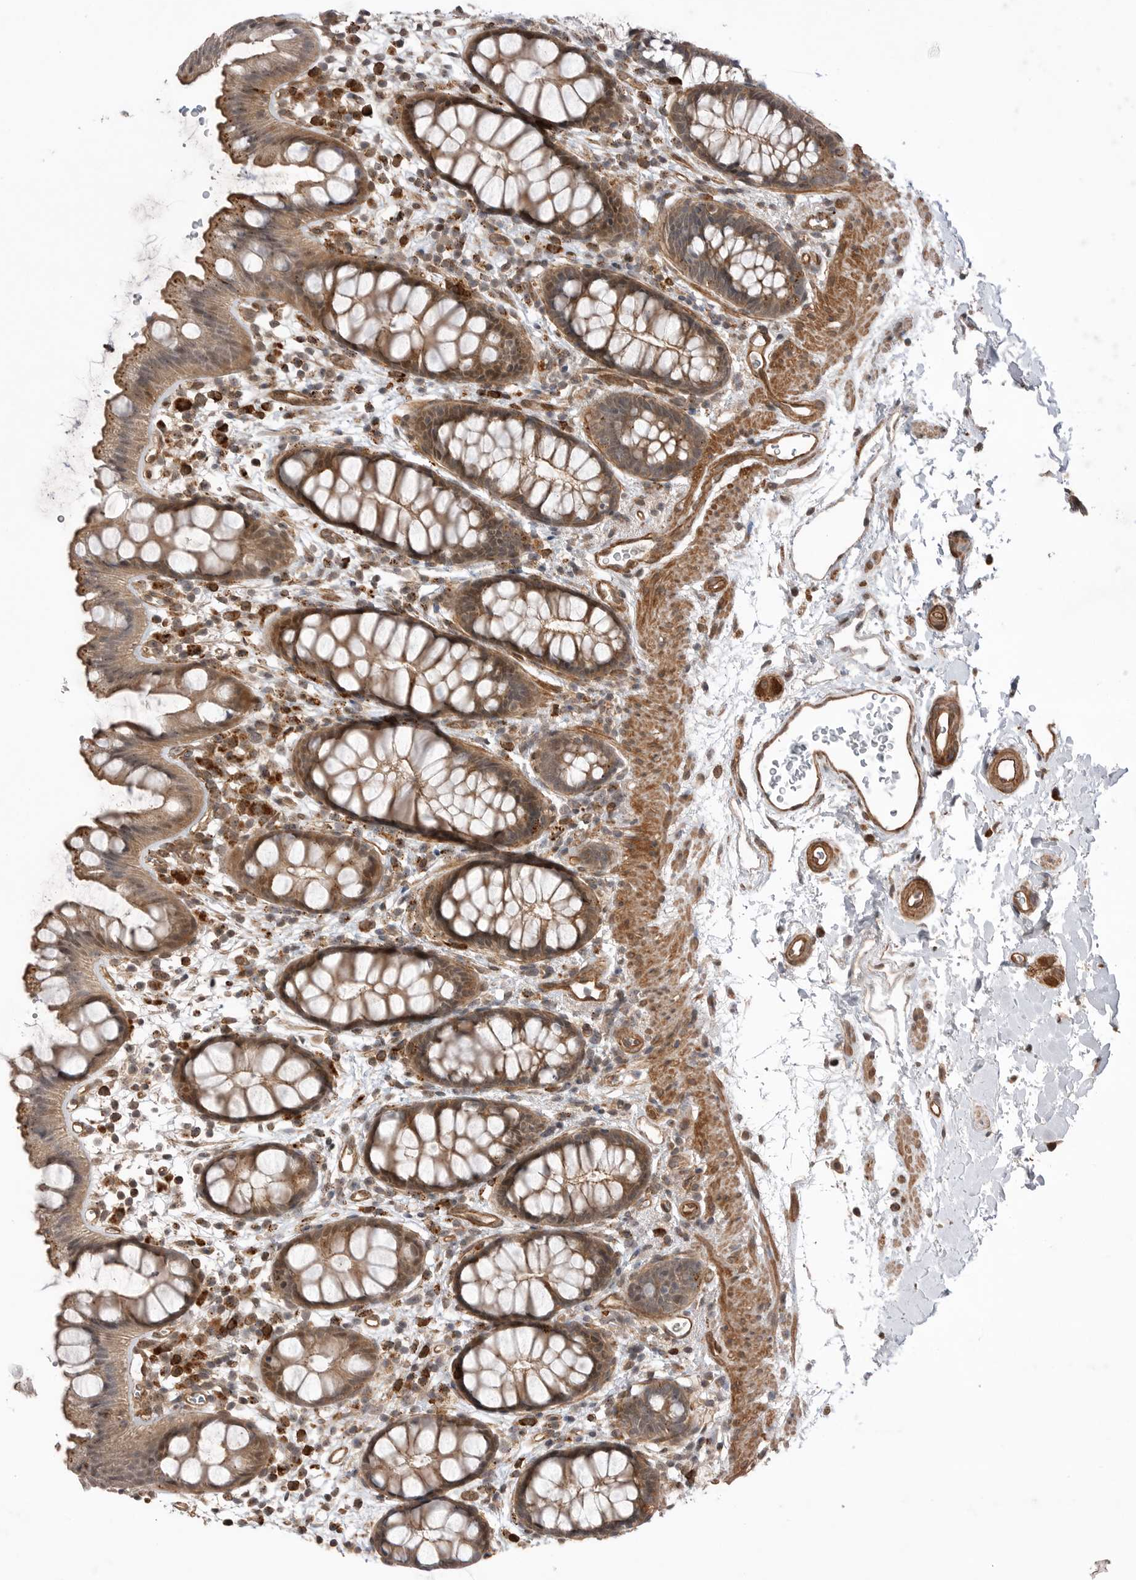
{"staining": {"intensity": "weak", "quantity": ">75%", "location": "cytoplasmic/membranous"}, "tissue": "rectum", "cell_type": "Glandular cells", "image_type": "normal", "snomed": [{"axis": "morphology", "description": "Normal tissue, NOS"}, {"axis": "topography", "description": "Rectum"}], "caption": "This histopathology image displays immunohistochemistry staining of benign rectum, with low weak cytoplasmic/membranous staining in about >75% of glandular cells.", "gene": "PEAK1", "patient": {"sex": "female", "age": 65}}